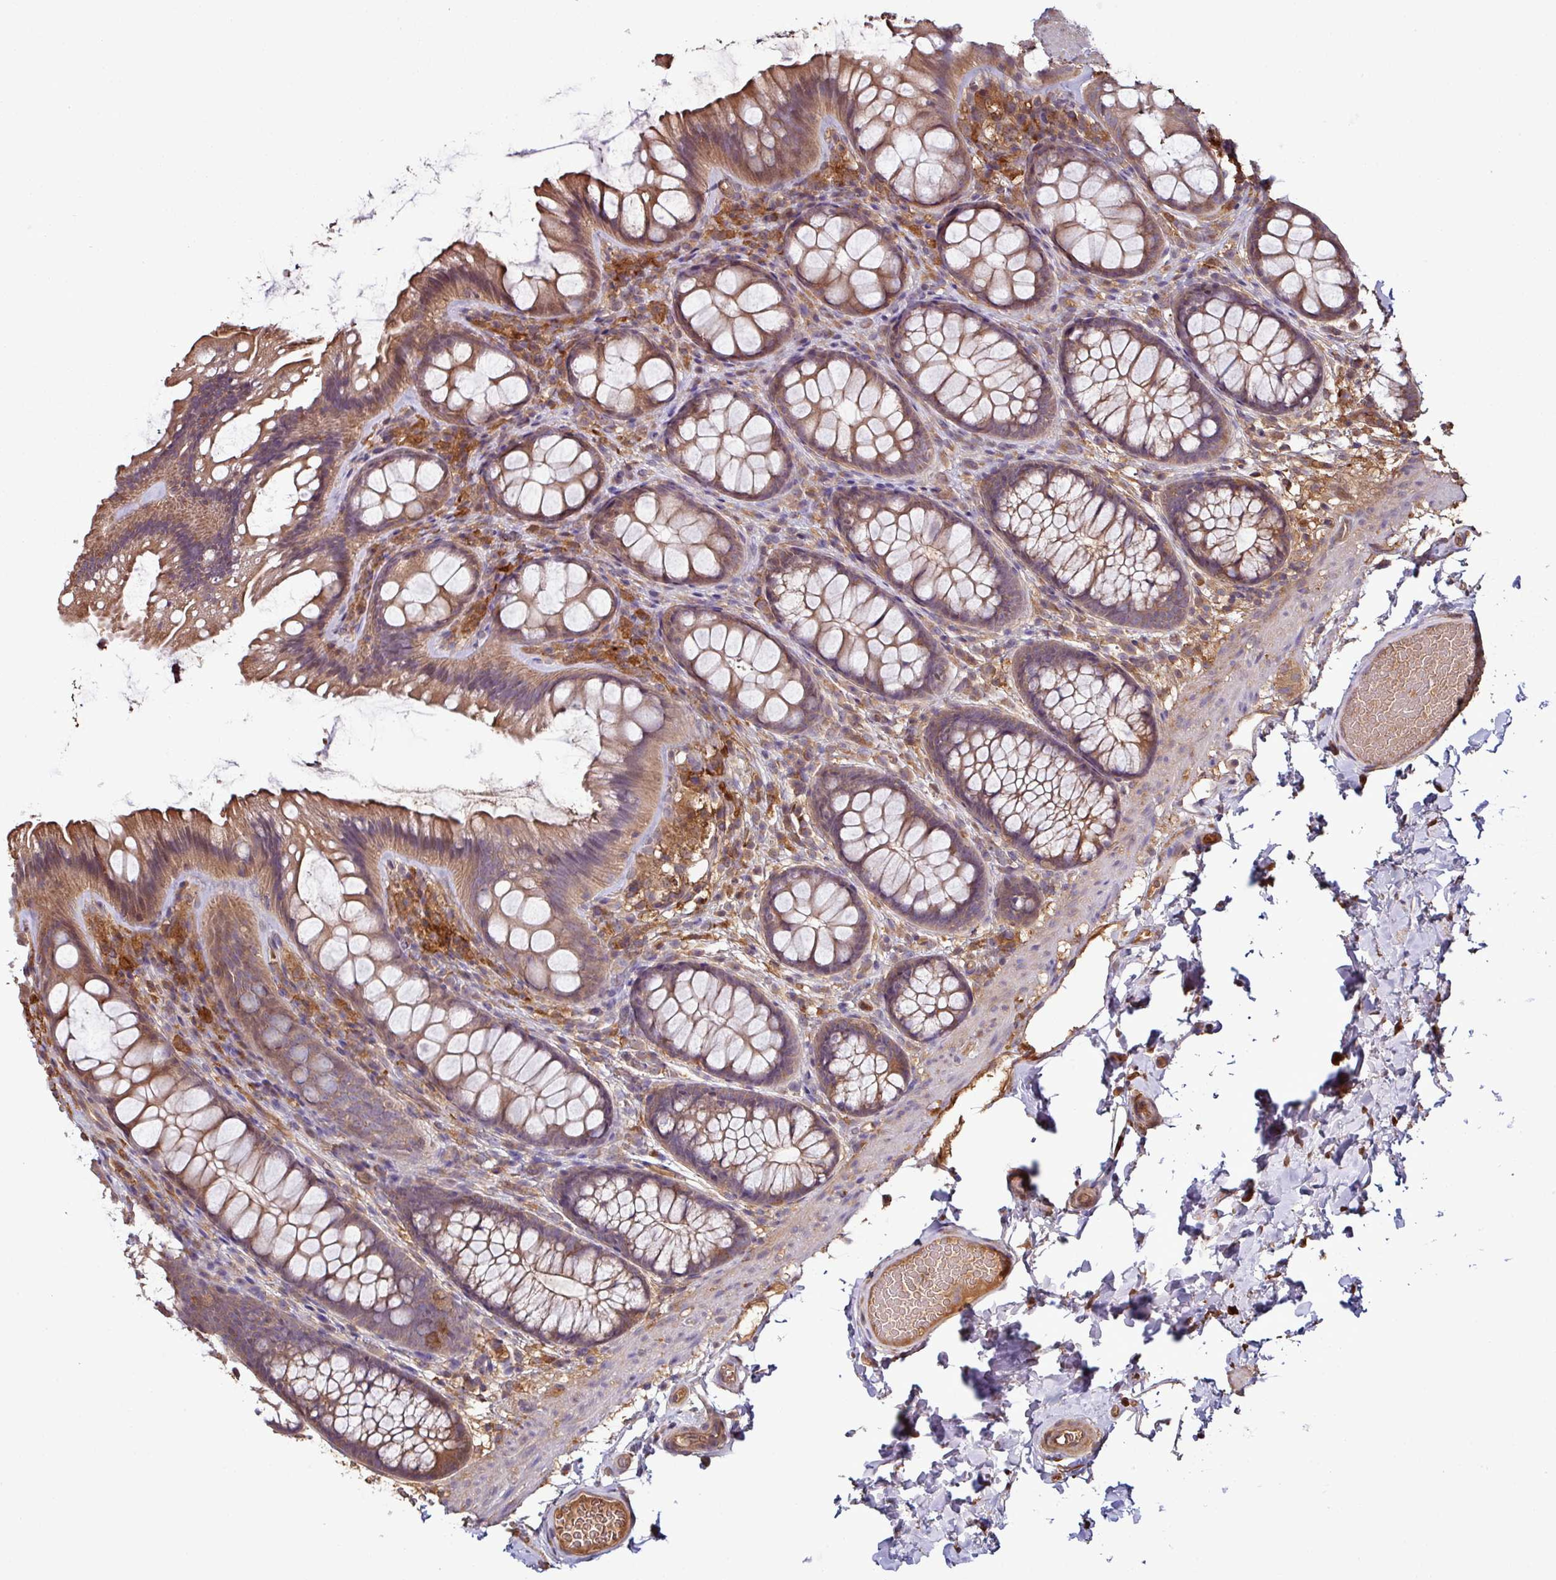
{"staining": {"intensity": "moderate", "quantity": ">75%", "location": "cytoplasmic/membranous"}, "tissue": "colon", "cell_type": "Endothelial cells", "image_type": "normal", "snomed": [{"axis": "morphology", "description": "Normal tissue, NOS"}, {"axis": "topography", "description": "Colon"}], "caption": "A high-resolution histopathology image shows immunohistochemistry (IHC) staining of benign colon, which shows moderate cytoplasmic/membranous positivity in approximately >75% of endothelial cells.", "gene": "GNPDA1", "patient": {"sex": "male", "age": 46}}